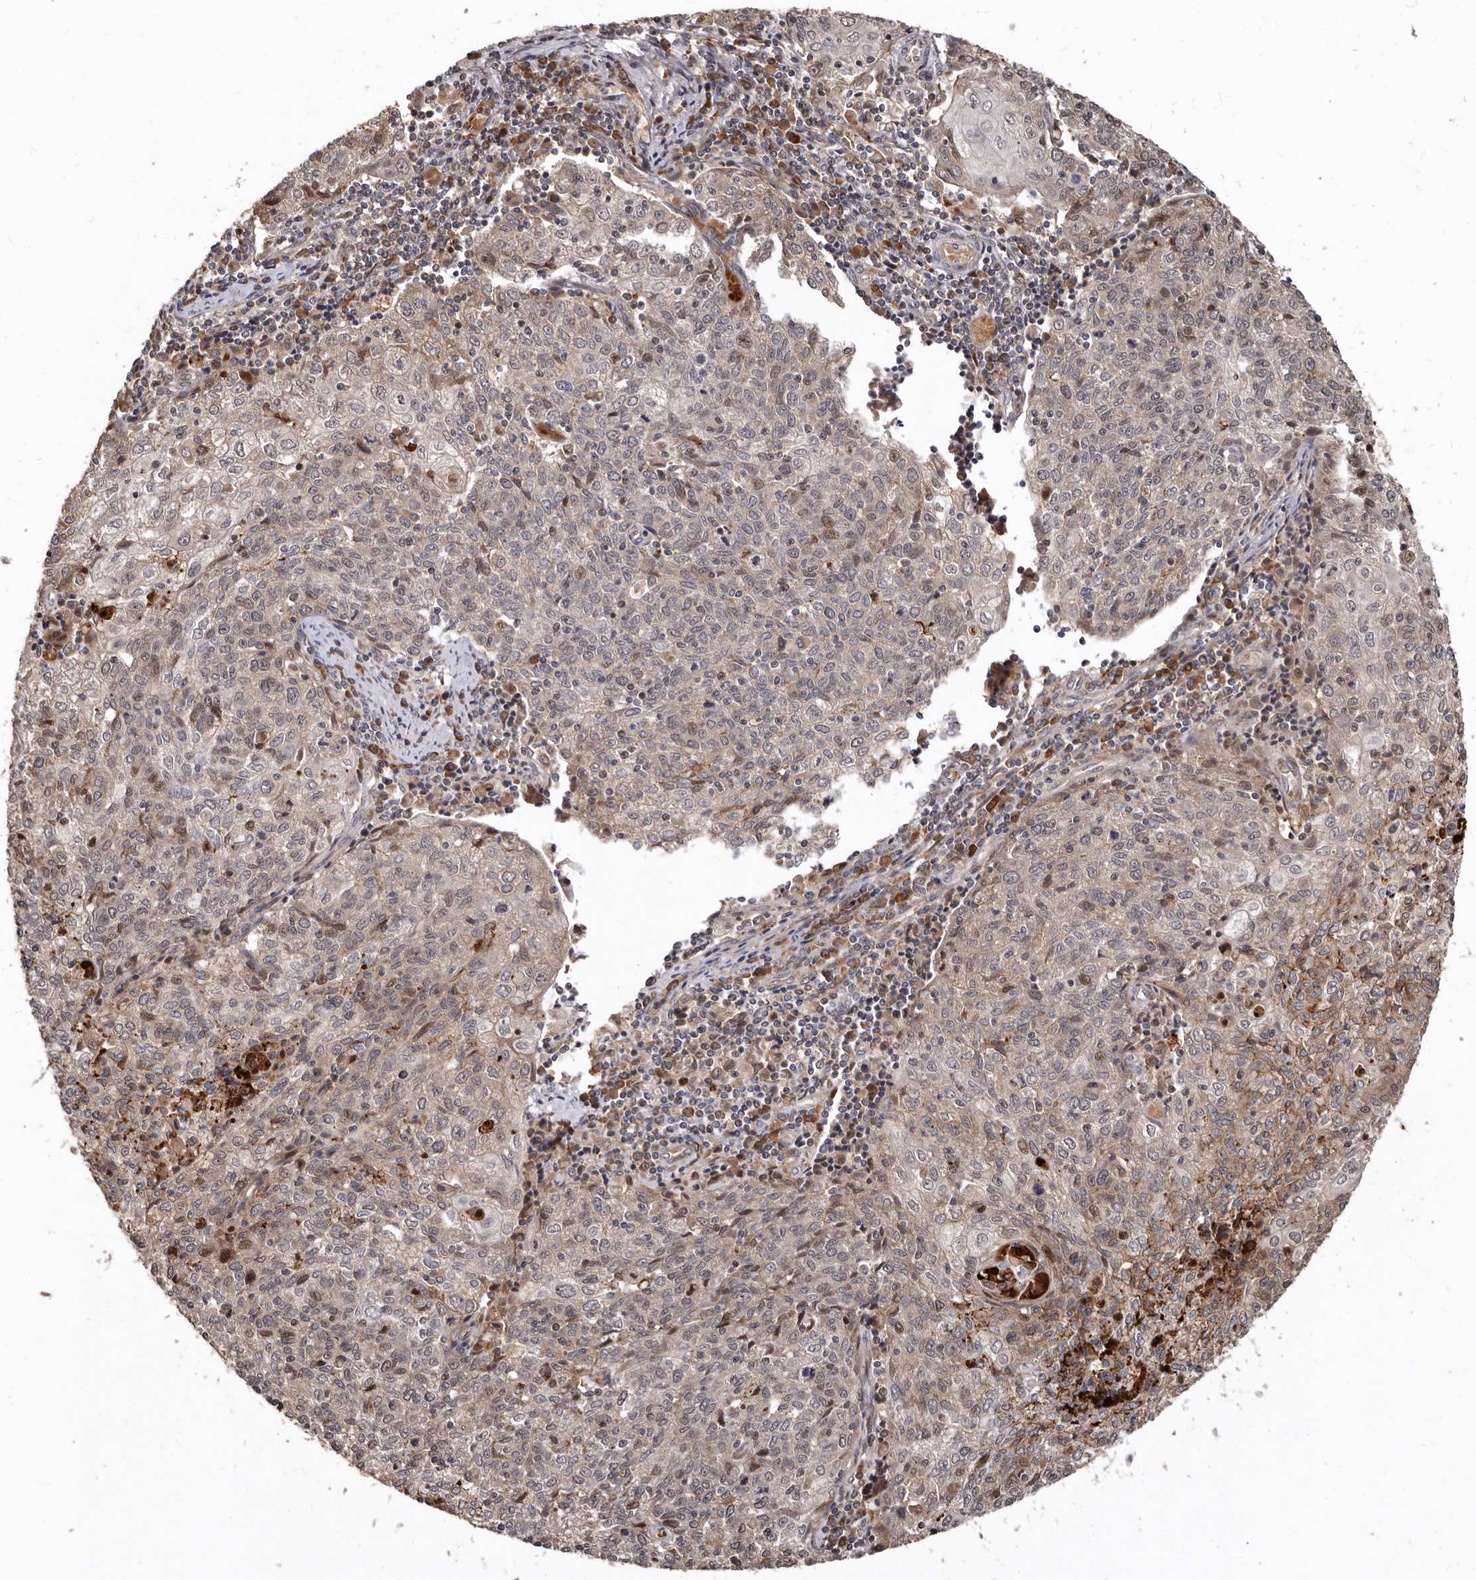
{"staining": {"intensity": "weak", "quantity": "<25%", "location": "cytoplasmic/membranous"}, "tissue": "cervical cancer", "cell_type": "Tumor cells", "image_type": "cancer", "snomed": [{"axis": "morphology", "description": "Squamous cell carcinoma, NOS"}, {"axis": "topography", "description": "Cervix"}], "caption": "High magnification brightfield microscopy of cervical cancer stained with DAB (3,3'-diaminobenzidine) (brown) and counterstained with hematoxylin (blue): tumor cells show no significant positivity.", "gene": "WEE2", "patient": {"sex": "female", "age": 48}}